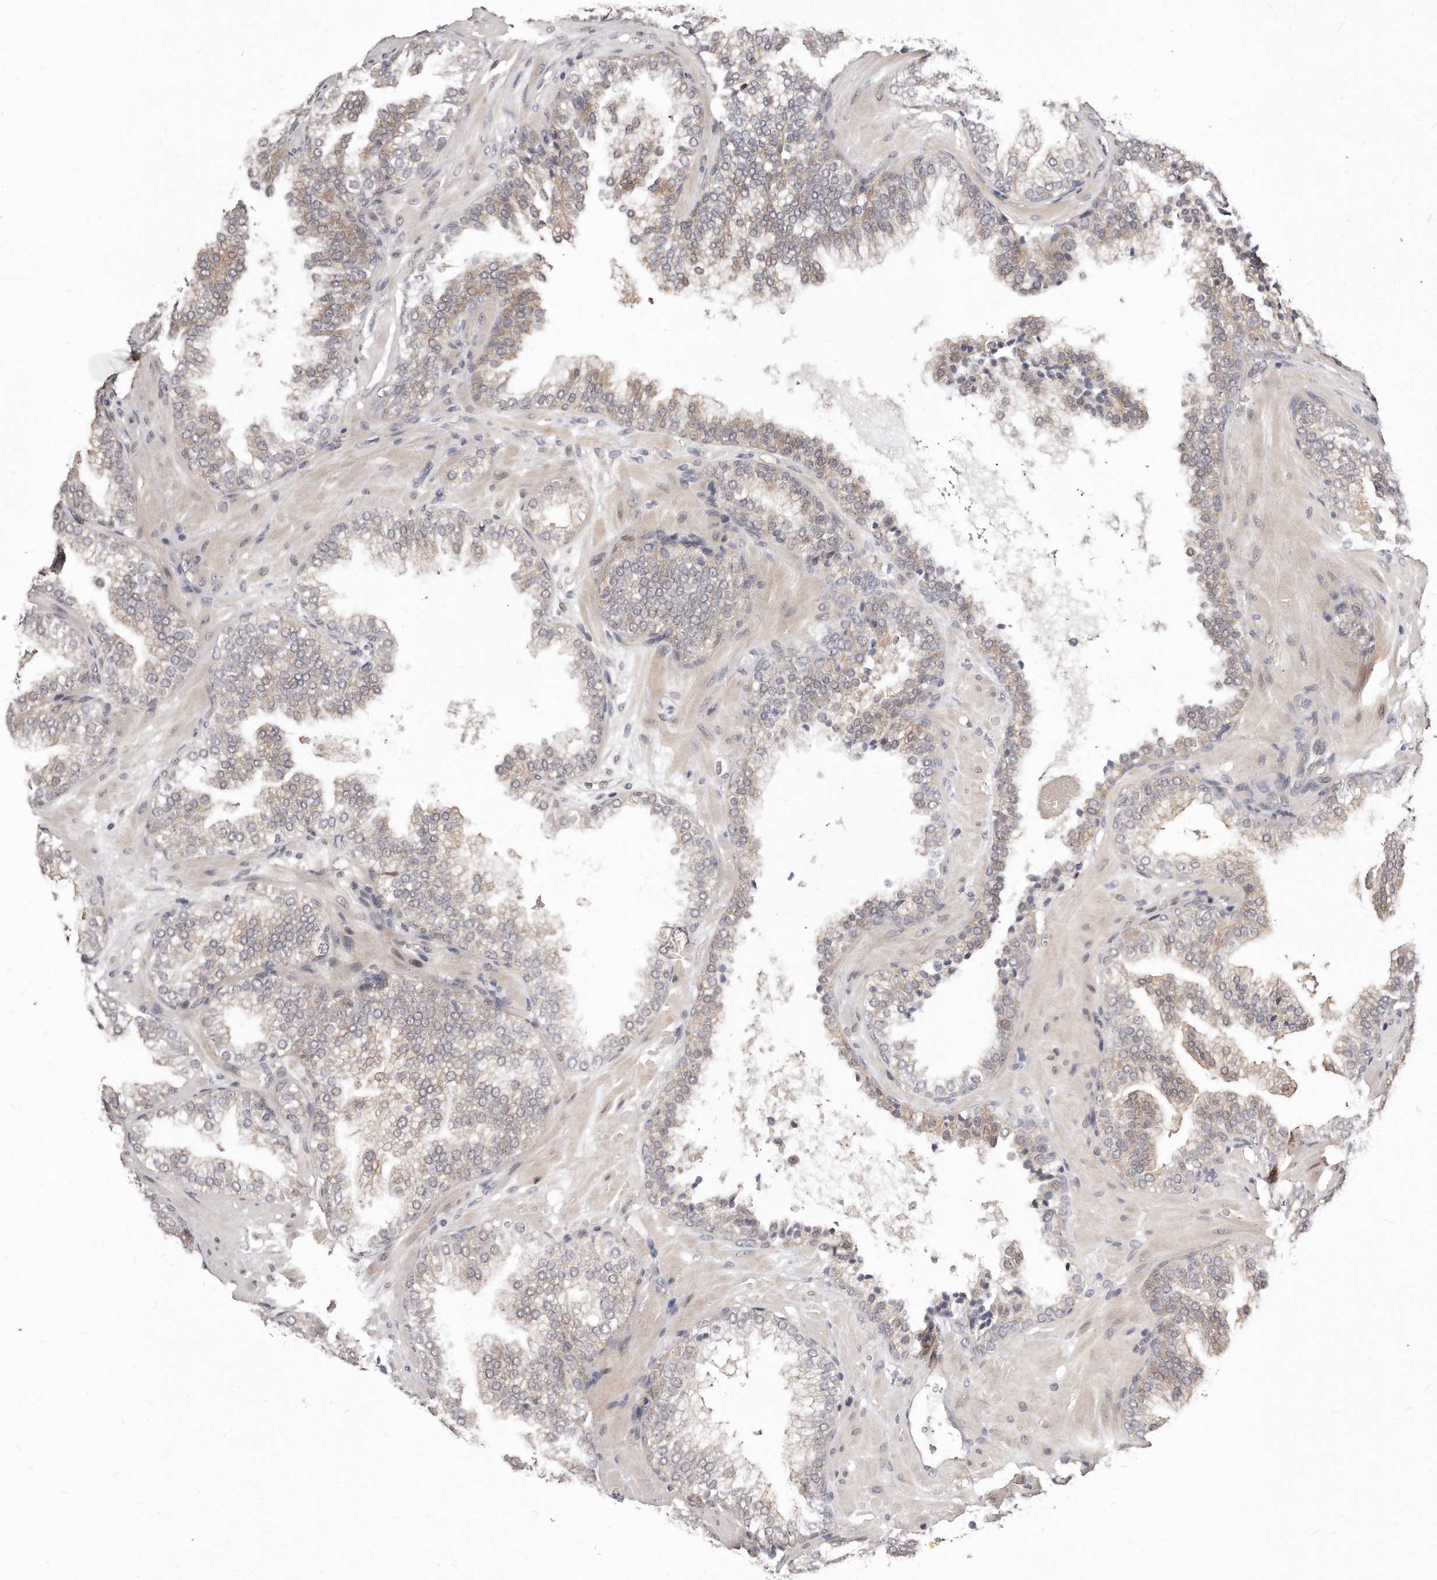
{"staining": {"intensity": "weak", "quantity": "<25%", "location": "cytoplasmic/membranous"}, "tissue": "prostate cancer", "cell_type": "Tumor cells", "image_type": "cancer", "snomed": [{"axis": "morphology", "description": "Adenocarcinoma, High grade"}, {"axis": "topography", "description": "Prostate"}], "caption": "A high-resolution image shows immunohistochemistry (IHC) staining of prostate high-grade adenocarcinoma, which displays no significant positivity in tumor cells. (DAB (3,3'-diaminobenzidine) immunohistochemistry visualized using brightfield microscopy, high magnification).", "gene": "CASZ1", "patient": {"sex": "male", "age": 58}}